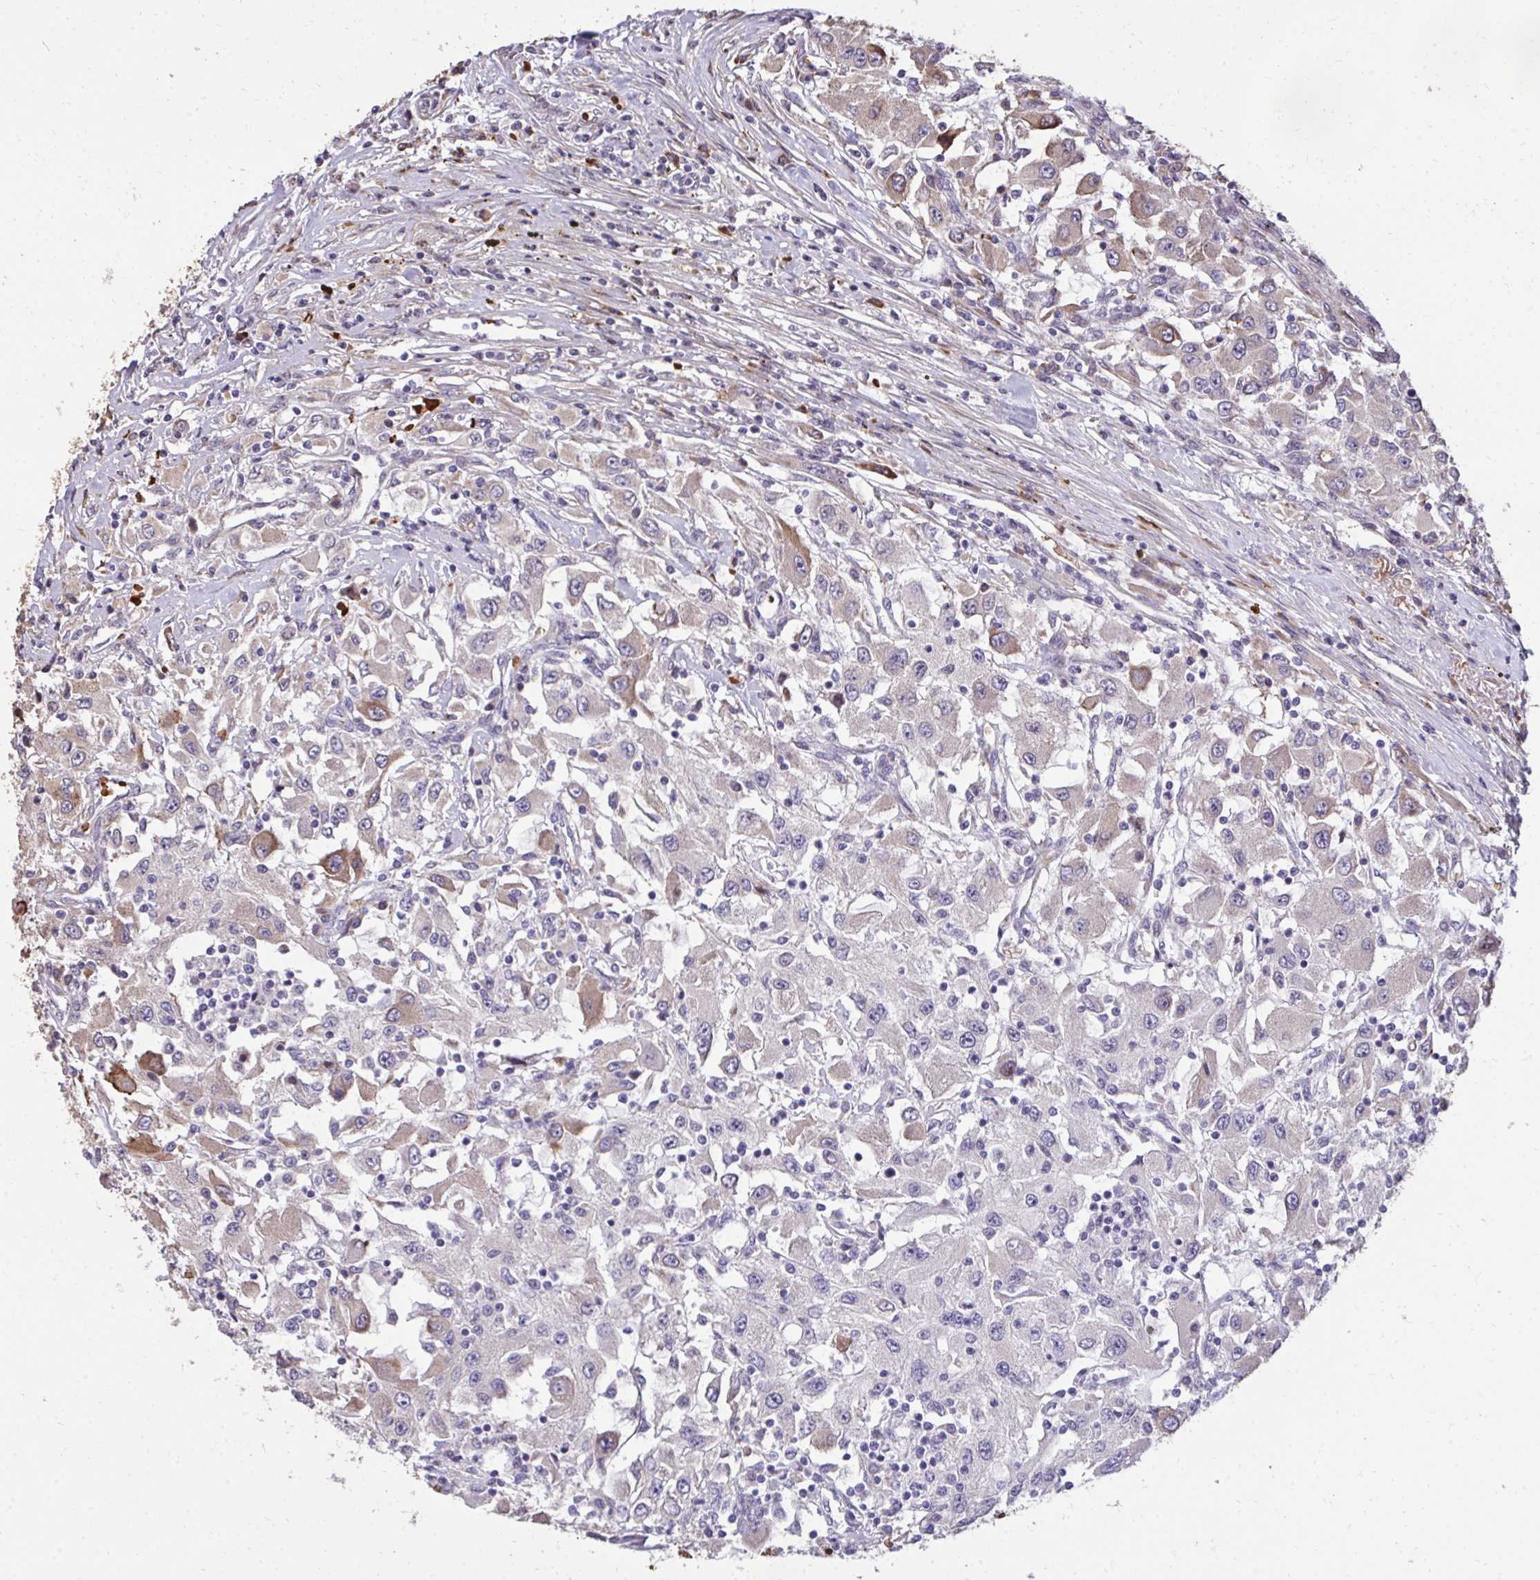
{"staining": {"intensity": "weak", "quantity": "25%-75%", "location": "cytoplasmic/membranous"}, "tissue": "renal cancer", "cell_type": "Tumor cells", "image_type": "cancer", "snomed": [{"axis": "morphology", "description": "Adenocarcinoma, NOS"}, {"axis": "topography", "description": "Kidney"}], "caption": "Immunohistochemistry of human renal cancer displays low levels of weak cytoplasmic/membranous staining in approximately 25%-75% of tumor cells.", "gene": "FIBCD1", "patient": {"sex": "female", "age": 67}}